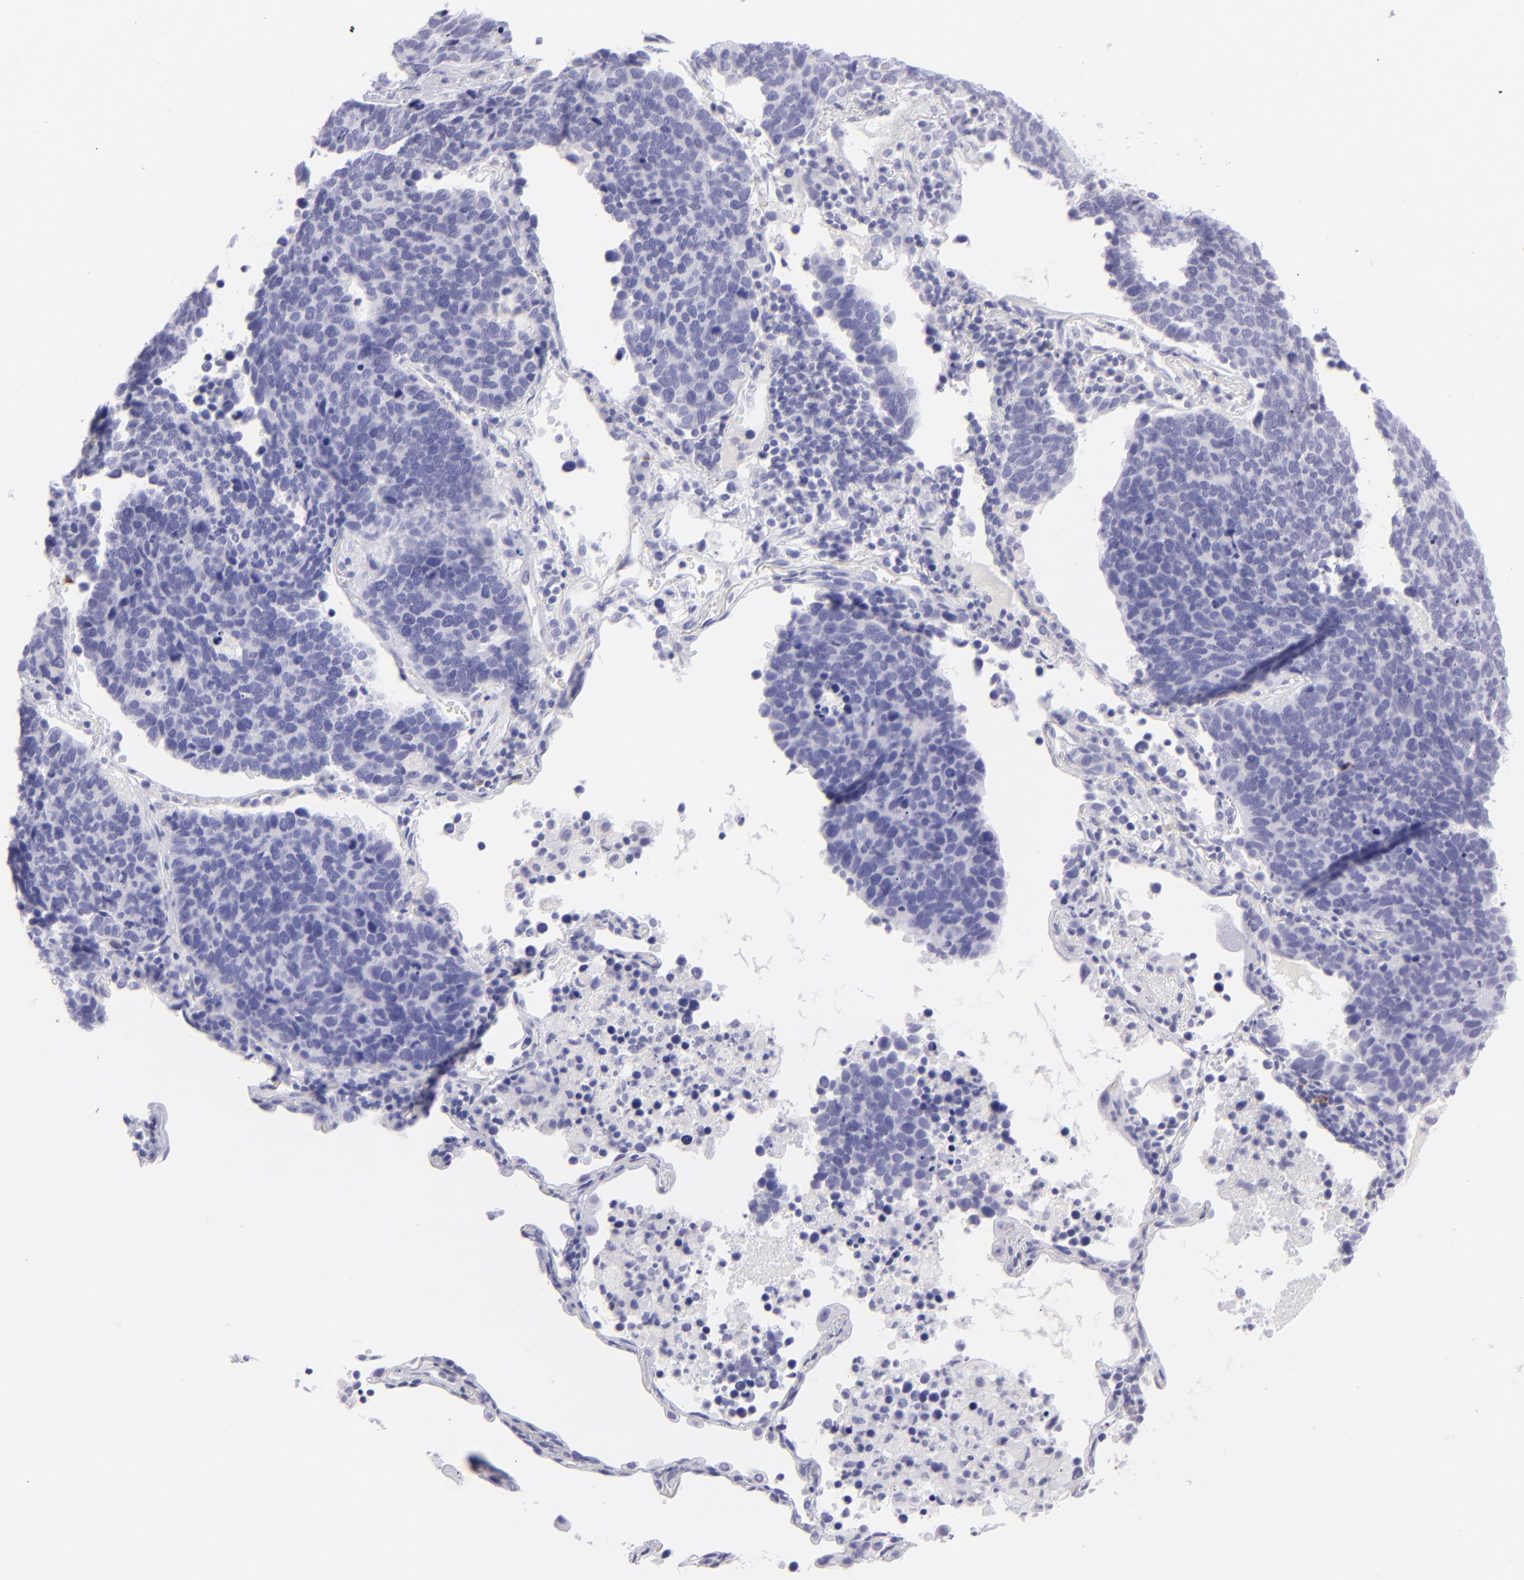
{"staining": {"intensity": "negative", "quantity": "none", "location": "none"}, "tissue": "lung cancer", "cell_type": "Tumor cells", "image_type": "cancer", "snomed": [{"axis": "morphology", "description": "Neoplasm, malignant, NOS"}, {"axis": "topography", "description": "Lung"}], "caption": "Human lung cancer (malignant neoplasm) stained for a protein using IHC exhibits no expression in tumor cells.", "gene": "SLC1A2", "patient": {"sex": "female", "age": 75}}